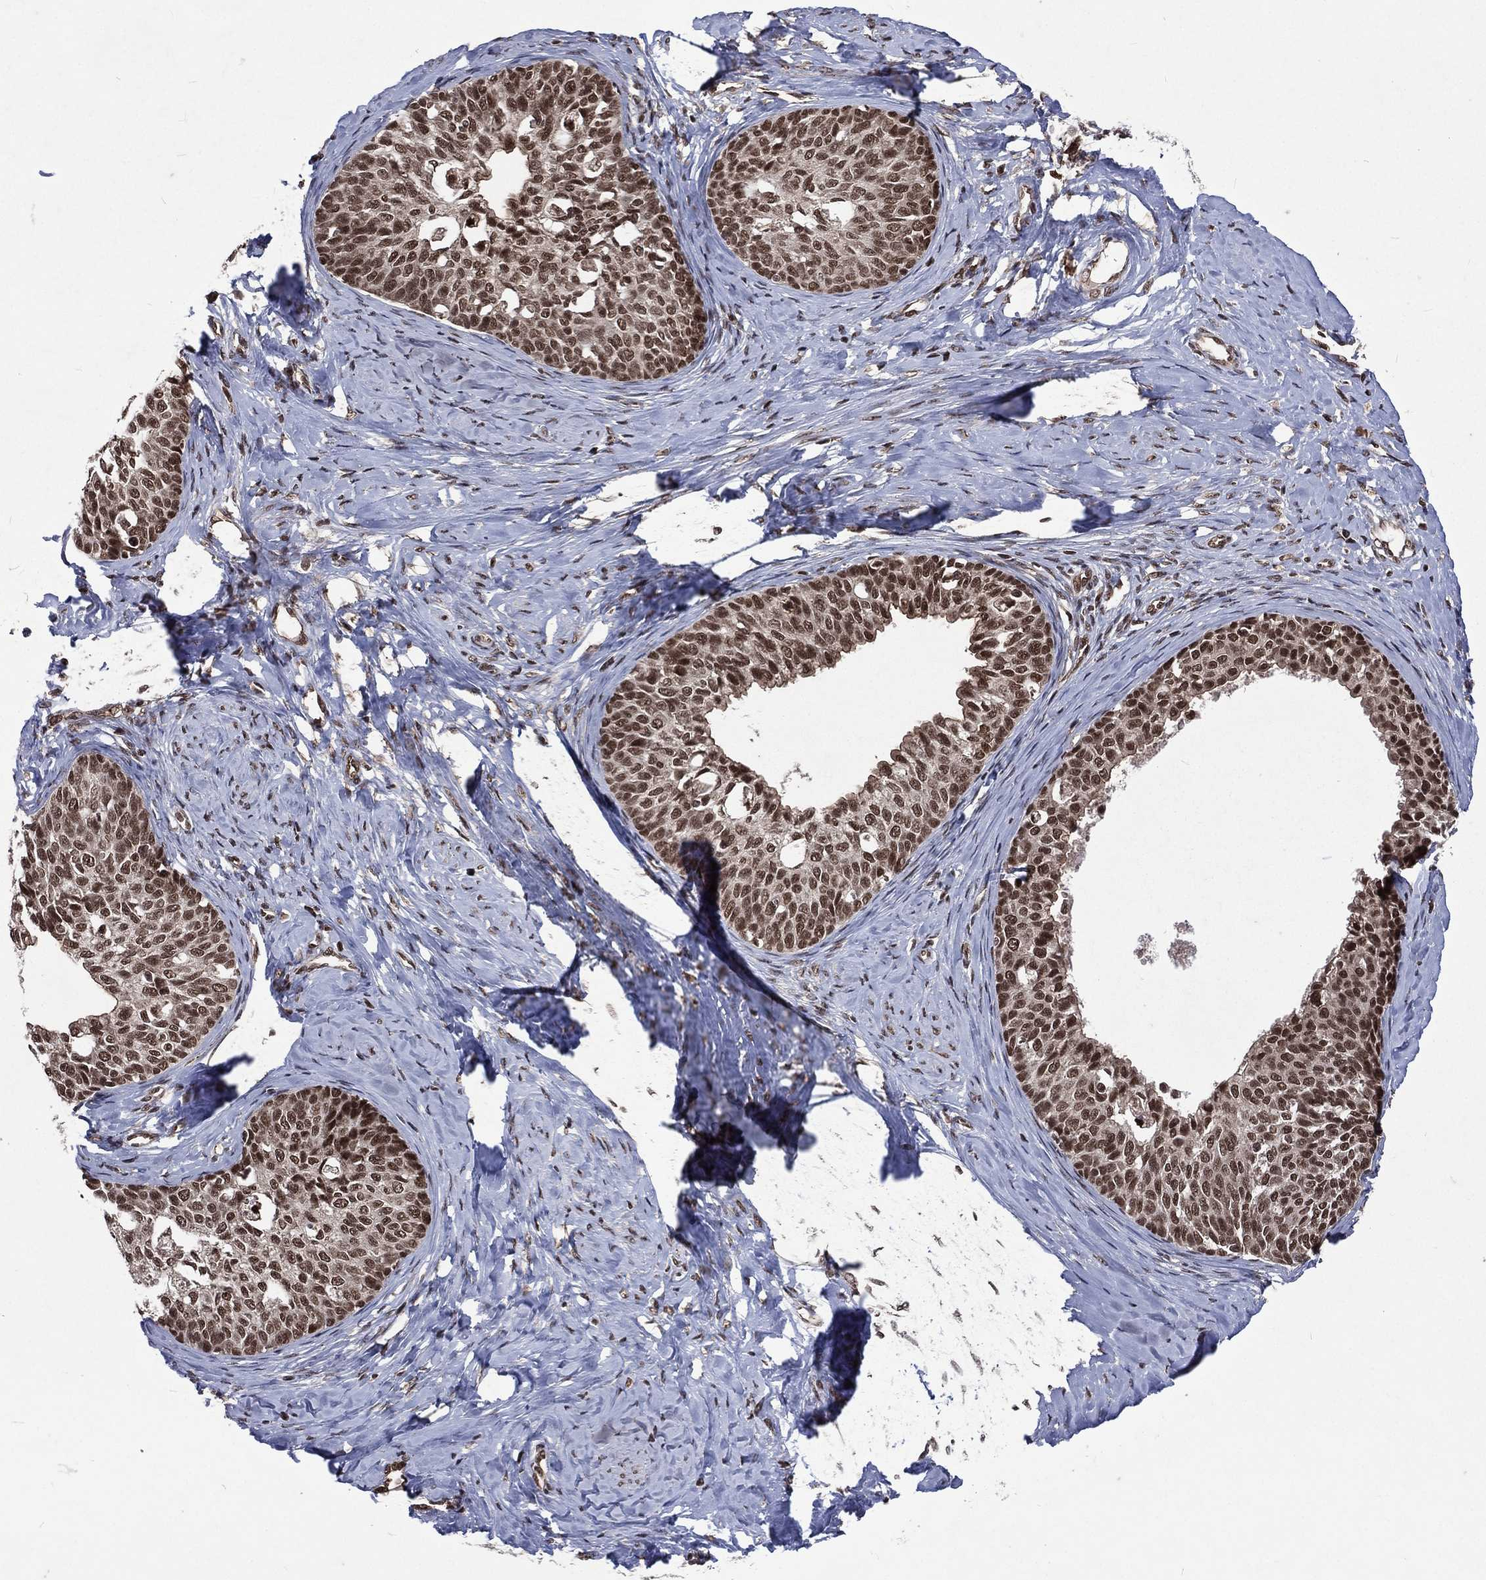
{"staining": {"intensity": "strong", "quantity": ">75%", "location": "nuclear"}, "tissue": "cervical cancer", "cell_type": "Tumor cells", "image_type": "cancer", "snomed": [{"axis": "morphology", "description": "Squamous cell carcinoma, NOS"}, {"axis": "topography", "description": "Cervix"}], "caption": "Strong nuclear protein staining is identified in approximately >75% of tumor cells in squamous cell carcinoma (cervical). (DAB = brown stain, brightfield microscopy at high magnification).", "gene": "DMAP1", "patient": {"sex": "female", "age": 51}}